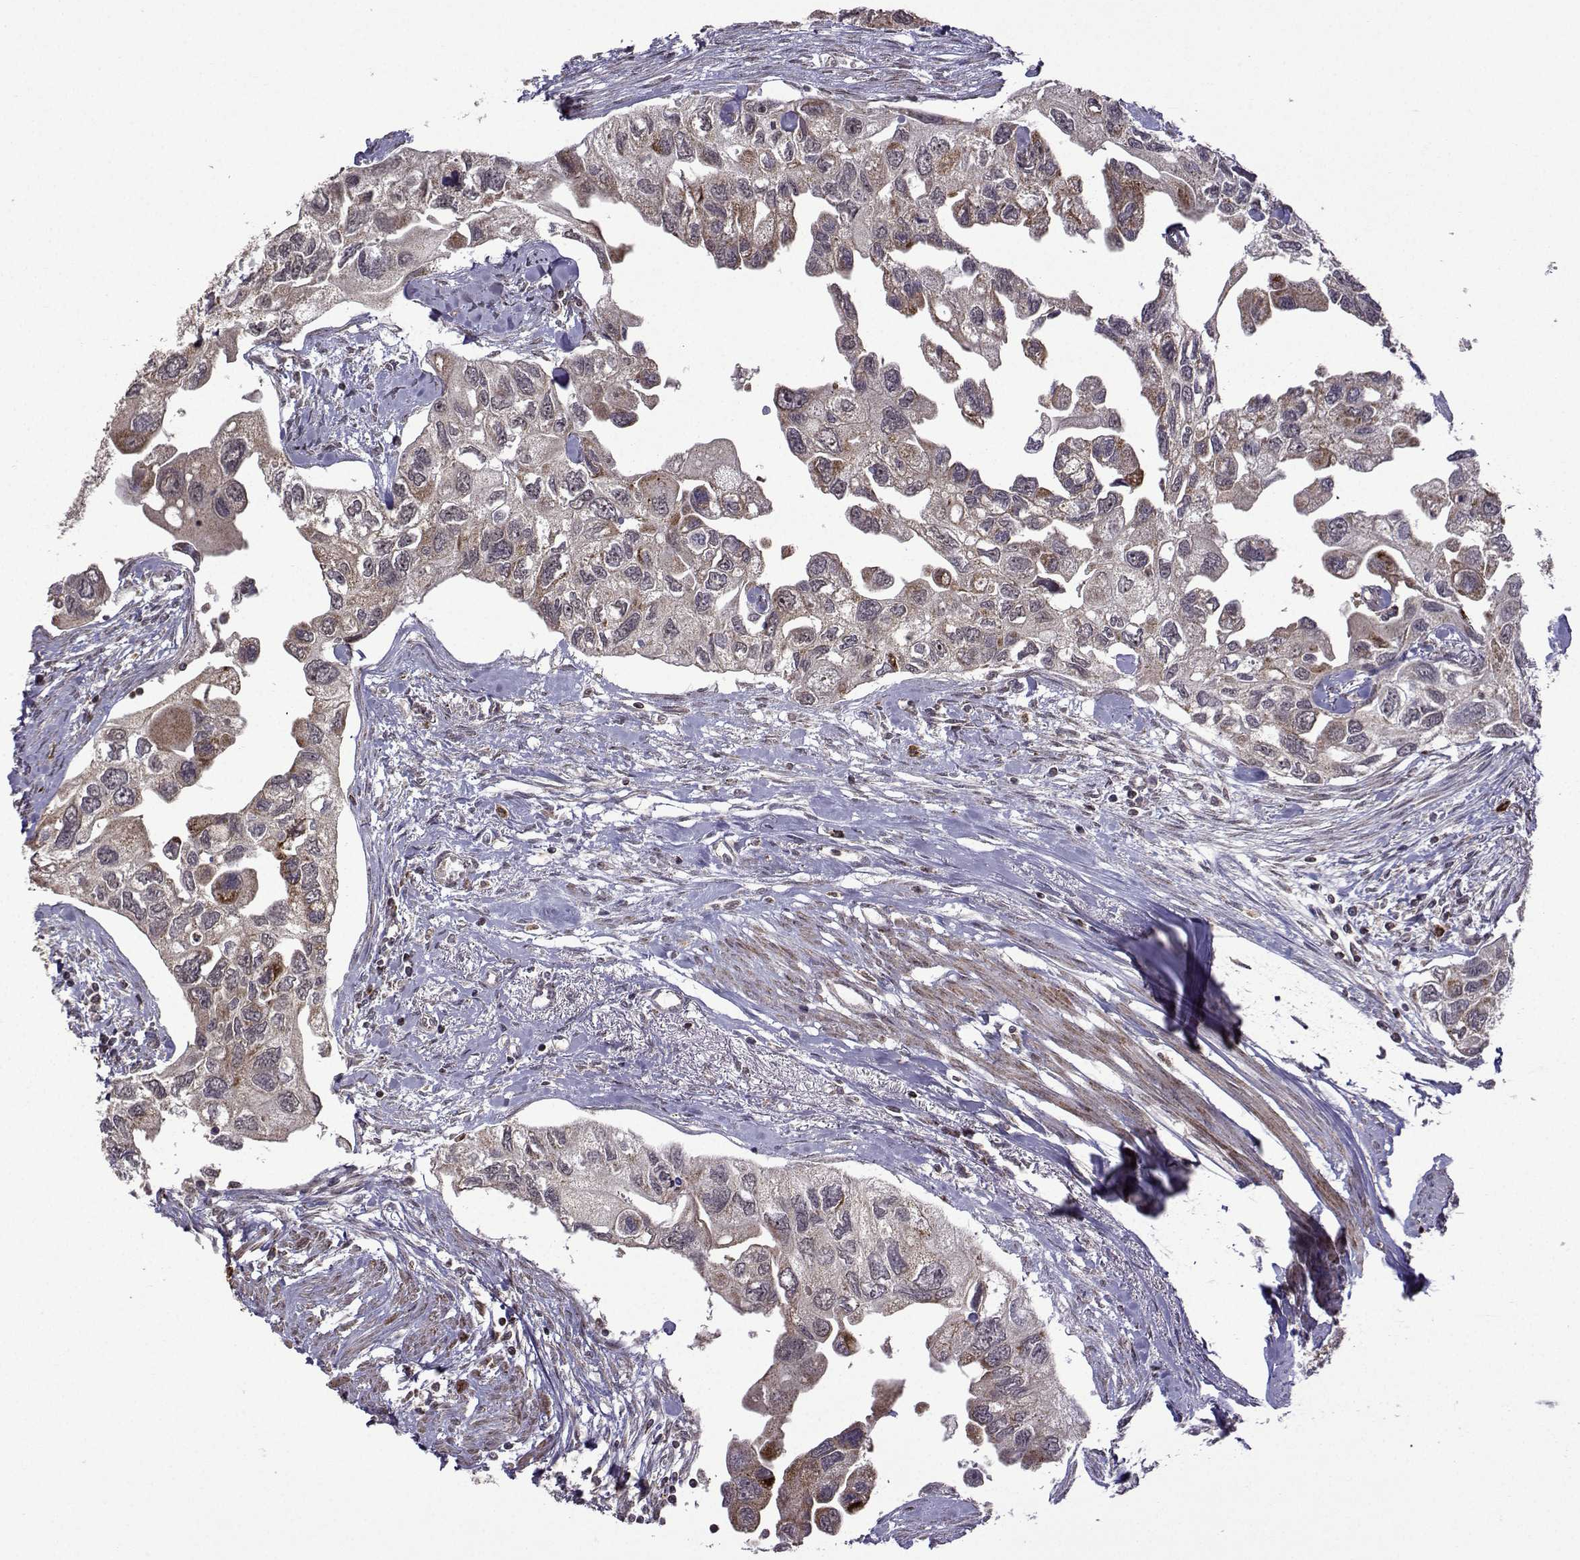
{"staining": {"intensity": "weak", "quantity": "25%-75%", "location": "cytoplasmic/membranous"}, "tissue": "urothelial cancer", "cell_type": "Tumor cells", "image_type": "cancer", "snomed": [{"axis": "morphology", "description": "Urothelial carcinoma, High grade"}, {"axis": "topography", "description": "Urinary bladder"}], "caption": "Urothelial cancer was stained to show a protein in brown. There is low levels of weak cytoplasmic/membranous expression in about 25%-75% of tumor cells. (IHC, brightfield microscopy, high magnification).", "gene": "TAB2", "patient": {"sex": "male", "age": 59}}